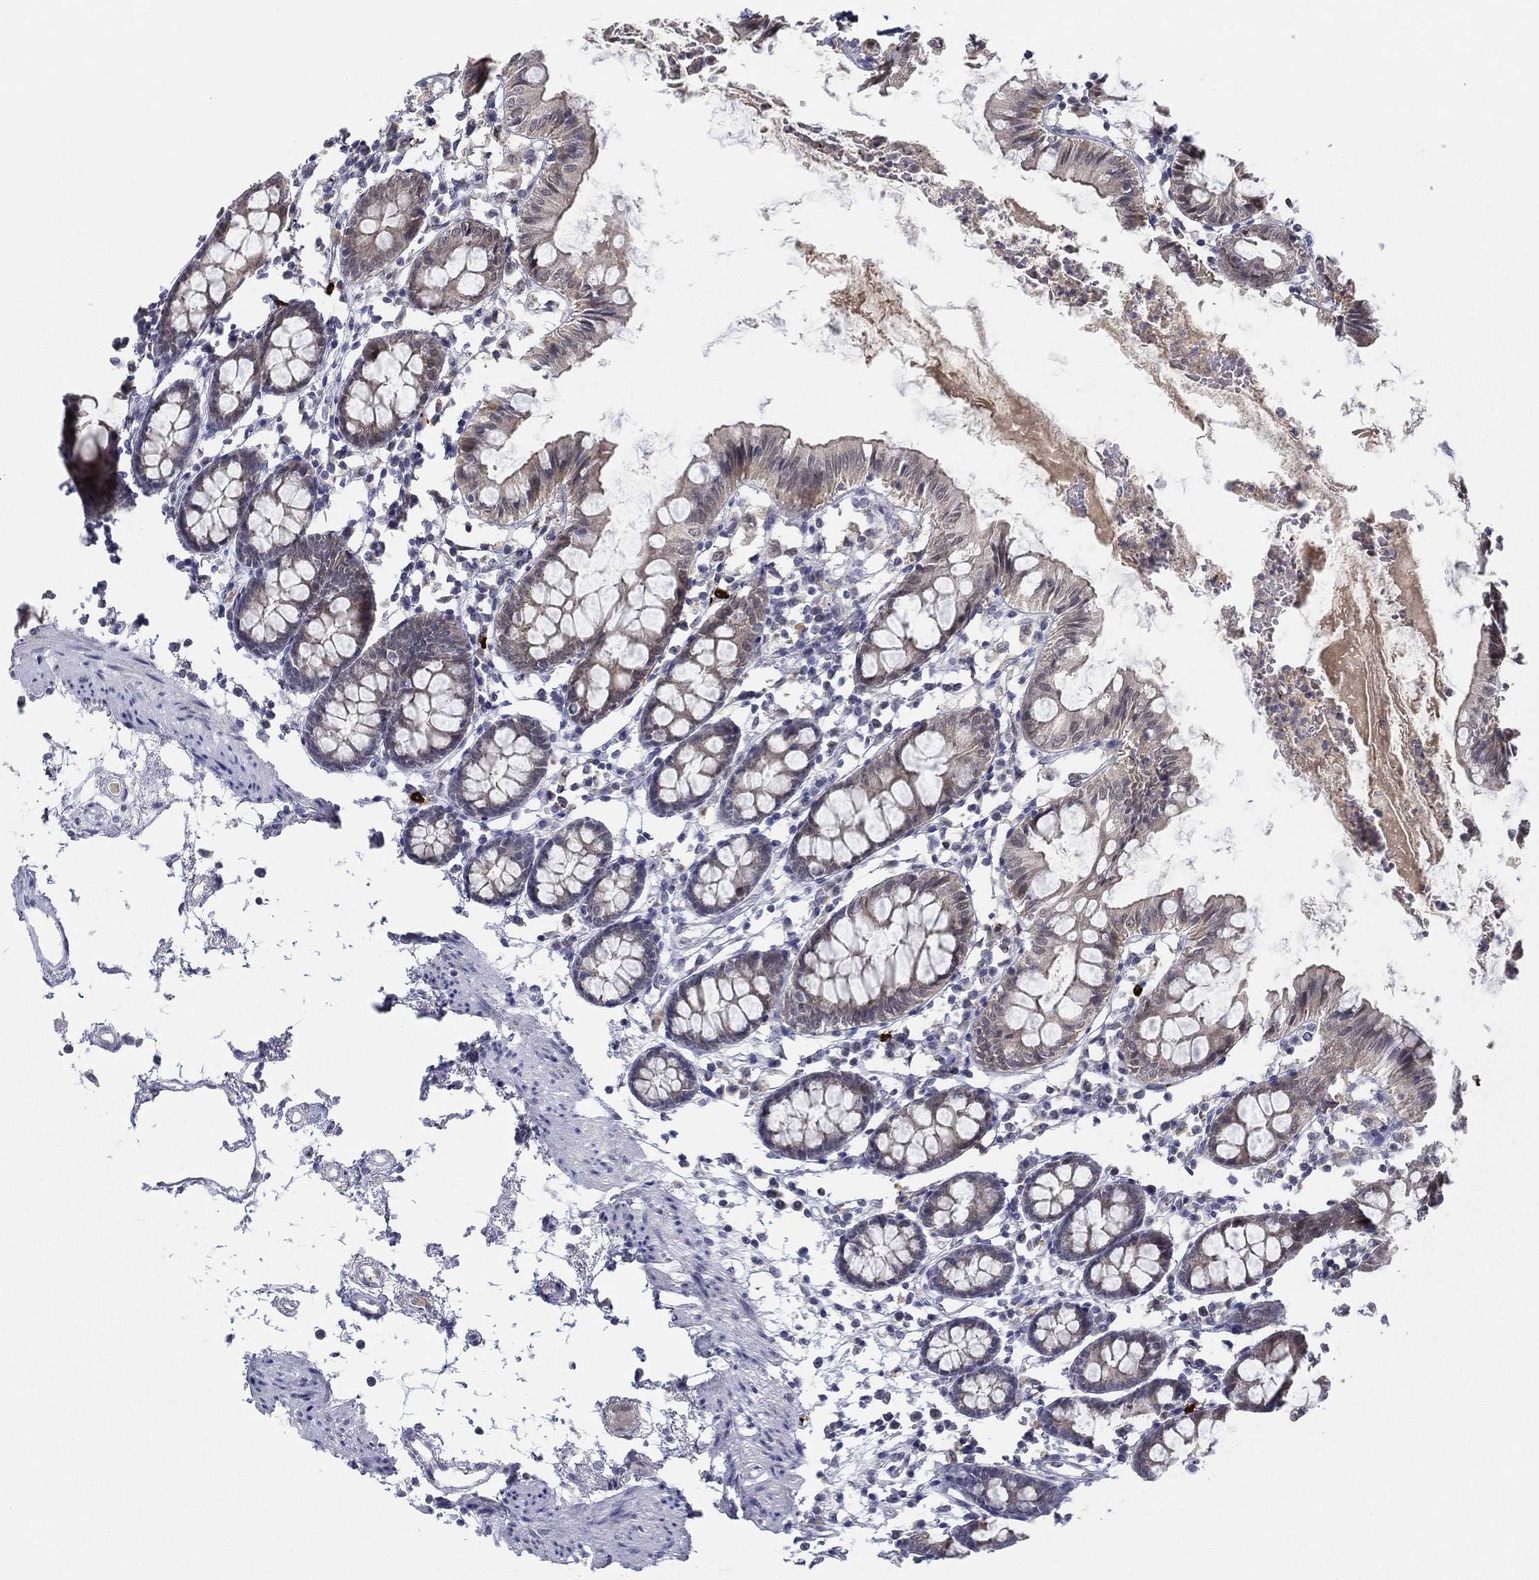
{"staining": {"intensity": "negative", "quantity": "none", "location": "none"}, "tissue": "colon", "cell_type": "Endothelial cells", "image_type": "normal", "snomed": [{"axis": "morphology", "description": "Normal tissue, NOS"}, {"axis": "topography", "description": "Colon"}], "caption": "Endothelial cells show no significant expression in benign colon. (DAB (3,3'-diaminobenzidine) immunohistochemistry (IHC) visualized using brightfield microscopy, high magnification).", "gene": "ALOX12", "patient": {"sex": "female", "age": 84}}